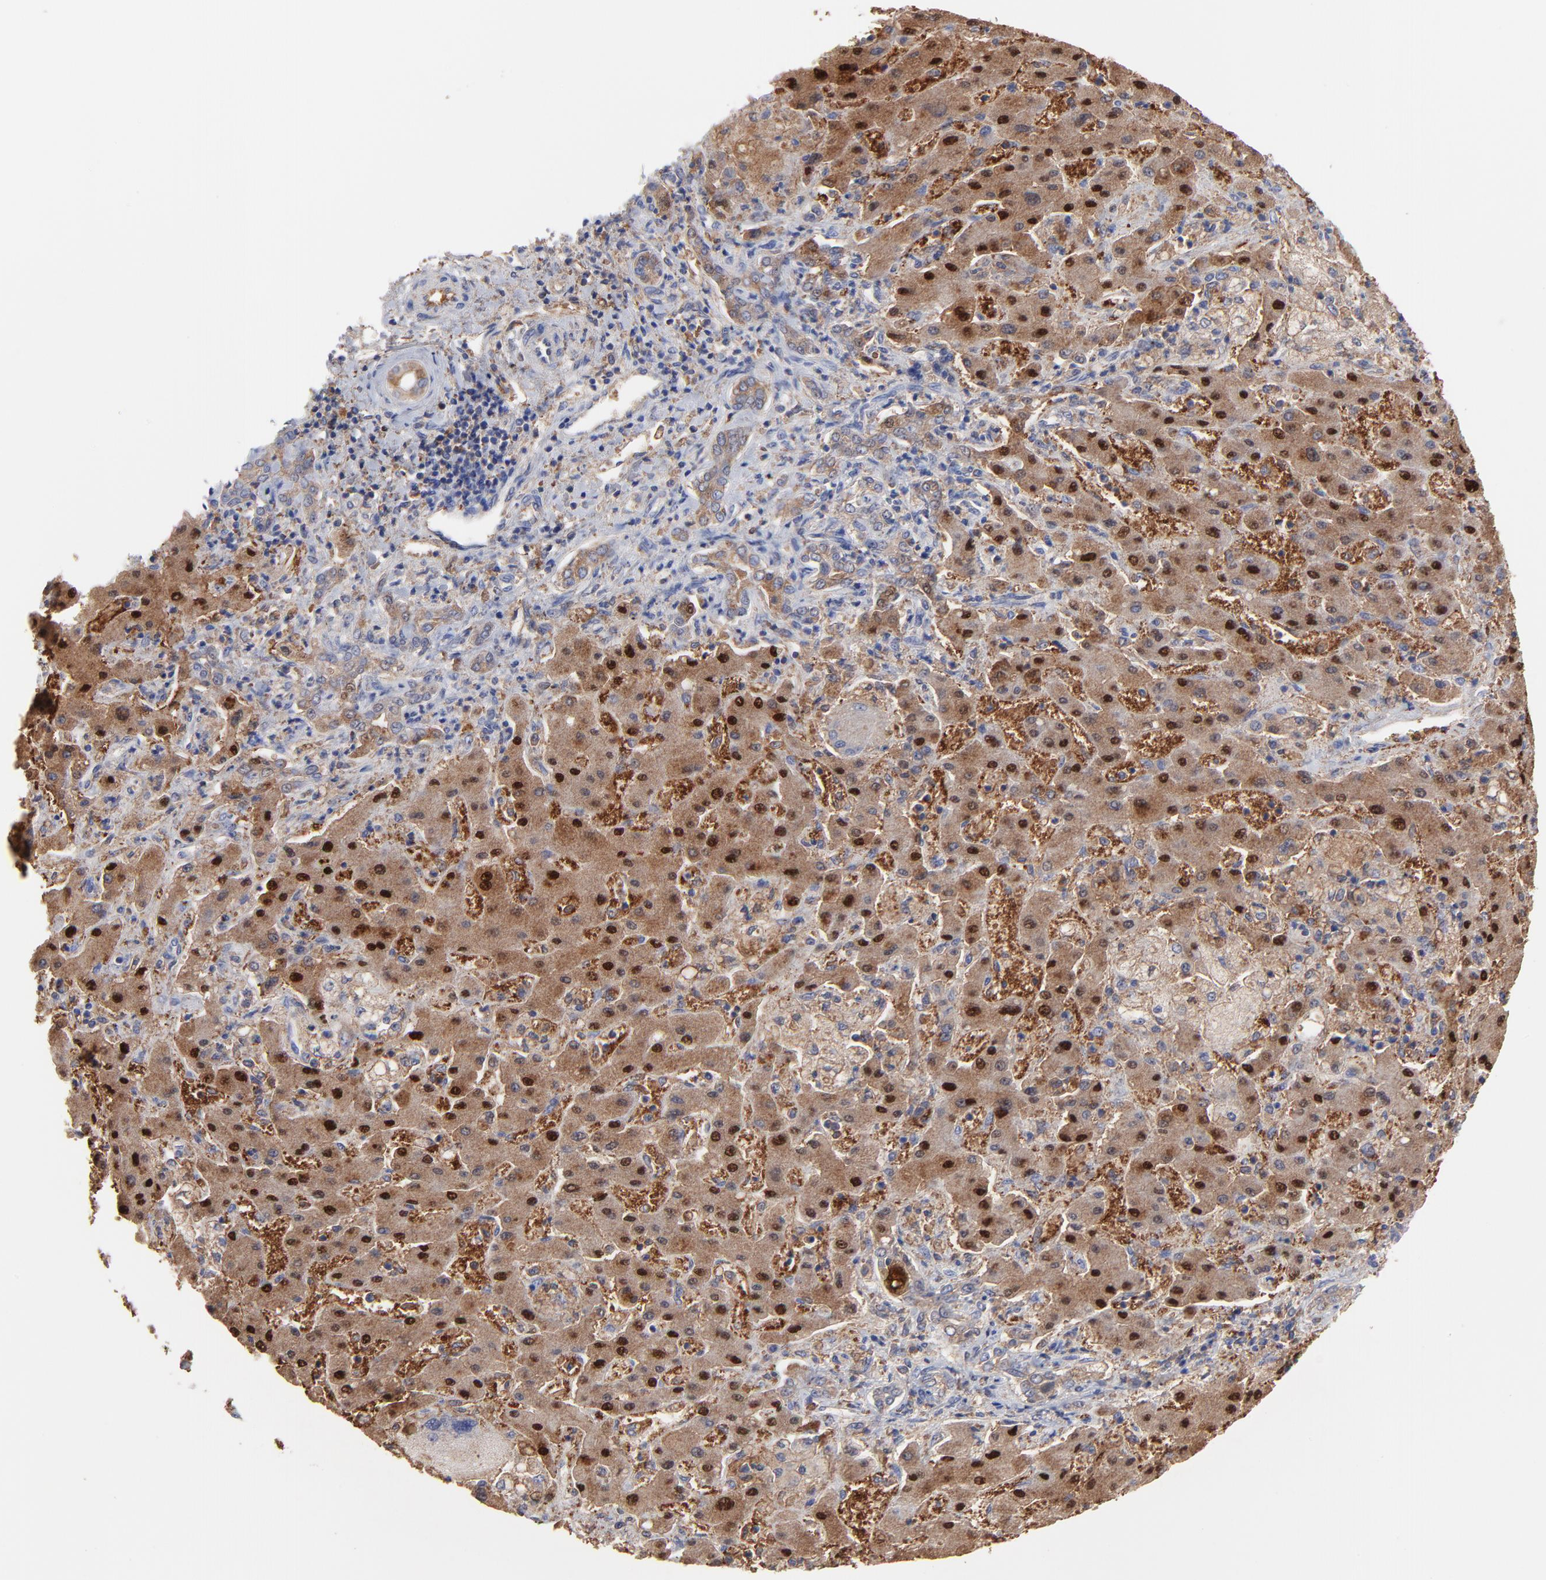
{"staining": {"intensity": "strong", "quantity": ">75%", "location": "cytoplasmic/membranous,nuclear"}, "tissue": "liver cancer", "cell_type": "Tumor cells", "image_type": "cancer", "snomed": [{"axis": "morphology", "description": "Cholangiocarcinoma"}, {"axis": "topography", "description": "Liver"}], "caption": "Protein expression analysis of human liver cholangiocarcinoma reveals strong cytoplasmic/membranous and nuclear positivity in approximately >75% of tumor cells. The staining was performed using DAB (3,3'-diaminobenzidine), with brown indicating positive protein expression. Nuclei are stained blue with hematoxylin.", "gene": "ASL", "patient": {"sex": "male", "age": 50}}